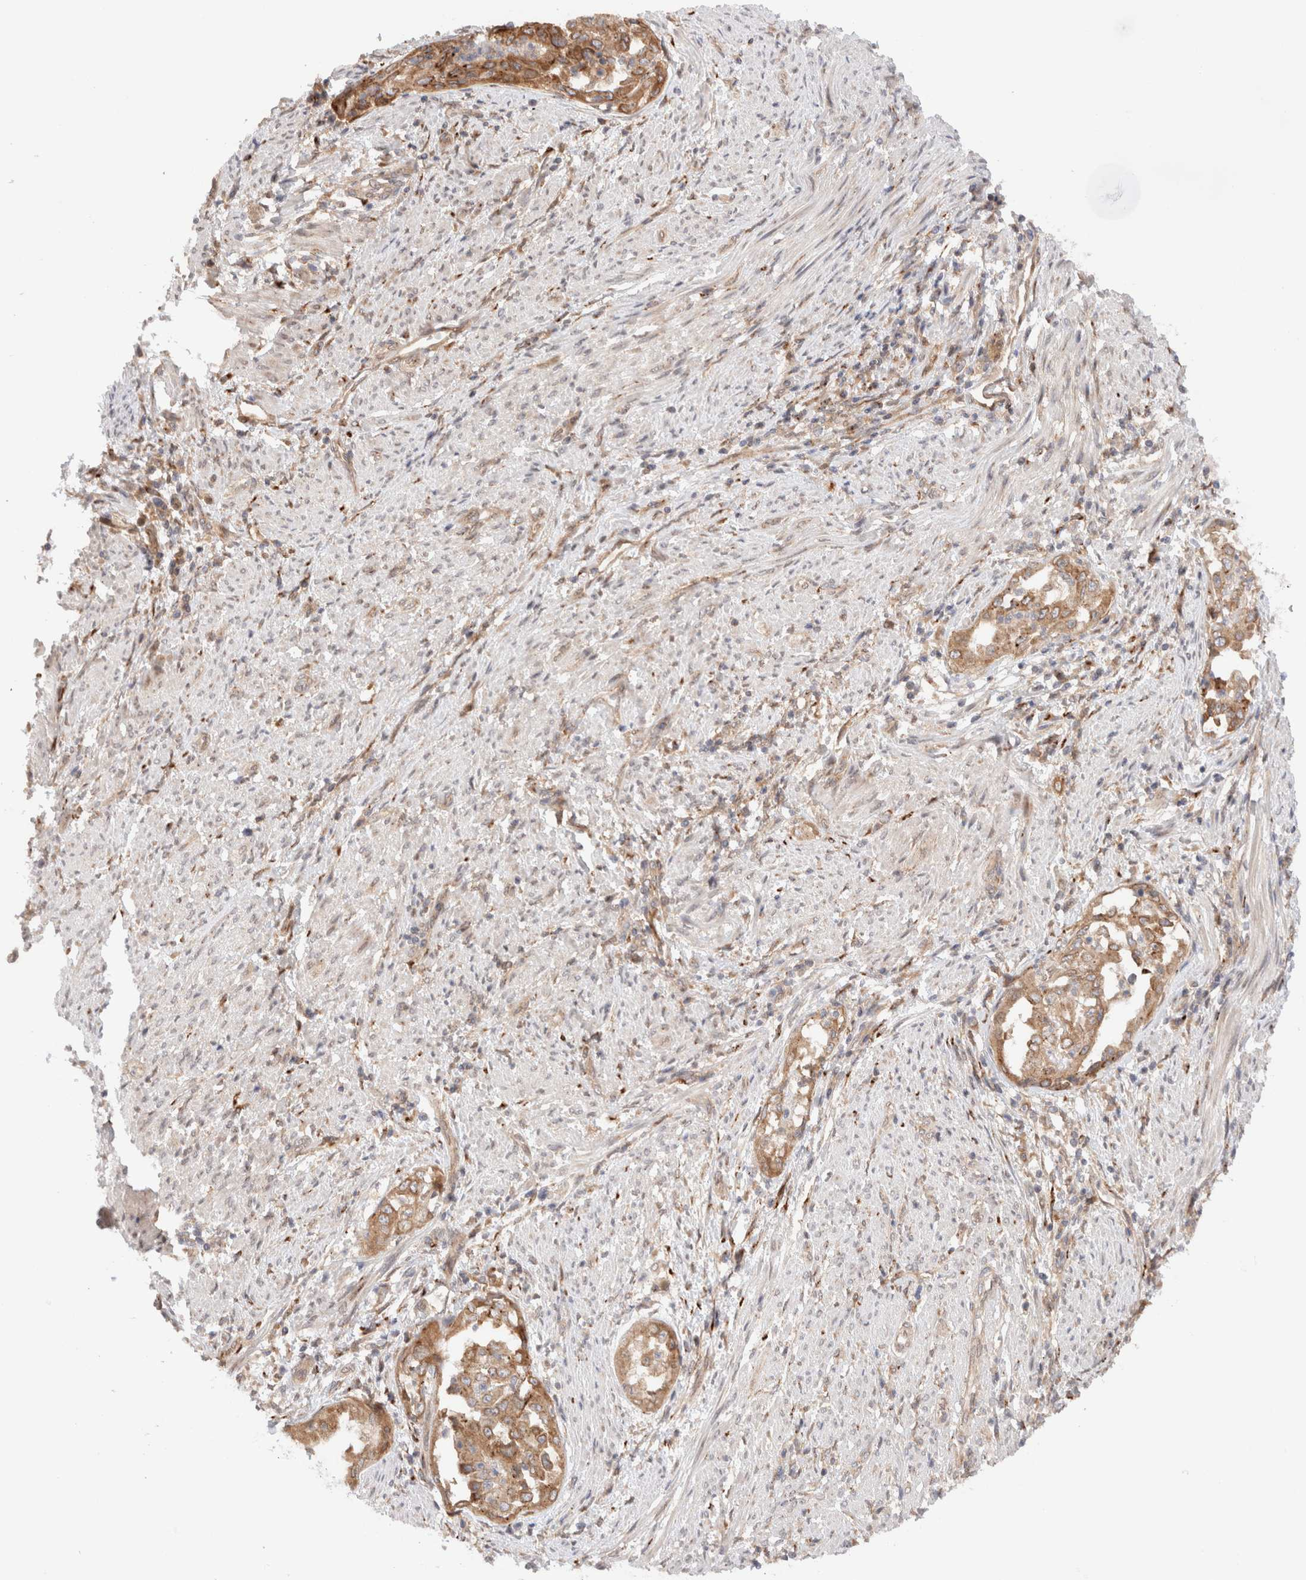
{"staining": {"intensity": "moderate", "quantity": ">75%", "location": "cytoplasmic/membranous"}, "tissue": "endometrial cancer", "cell_type": "Tumor cells", "image_type": "cancer", "snomed": [{"axis": "morphology", "description": "Adenocarcinoma, NOS"}, {"axis": "topography", "description": "Endometrium"}], "caption": "Immunohistochemistry (IHC) histopathology image of human endometrial cancer (adenocarcinoma) stained for a protein (brown), which shows medium levels of moderate cytoplasmic/membranous staining in about >75% of tumor cells.", "gene": "GCN1", "patient": {"sex": "female", "age": 85}}